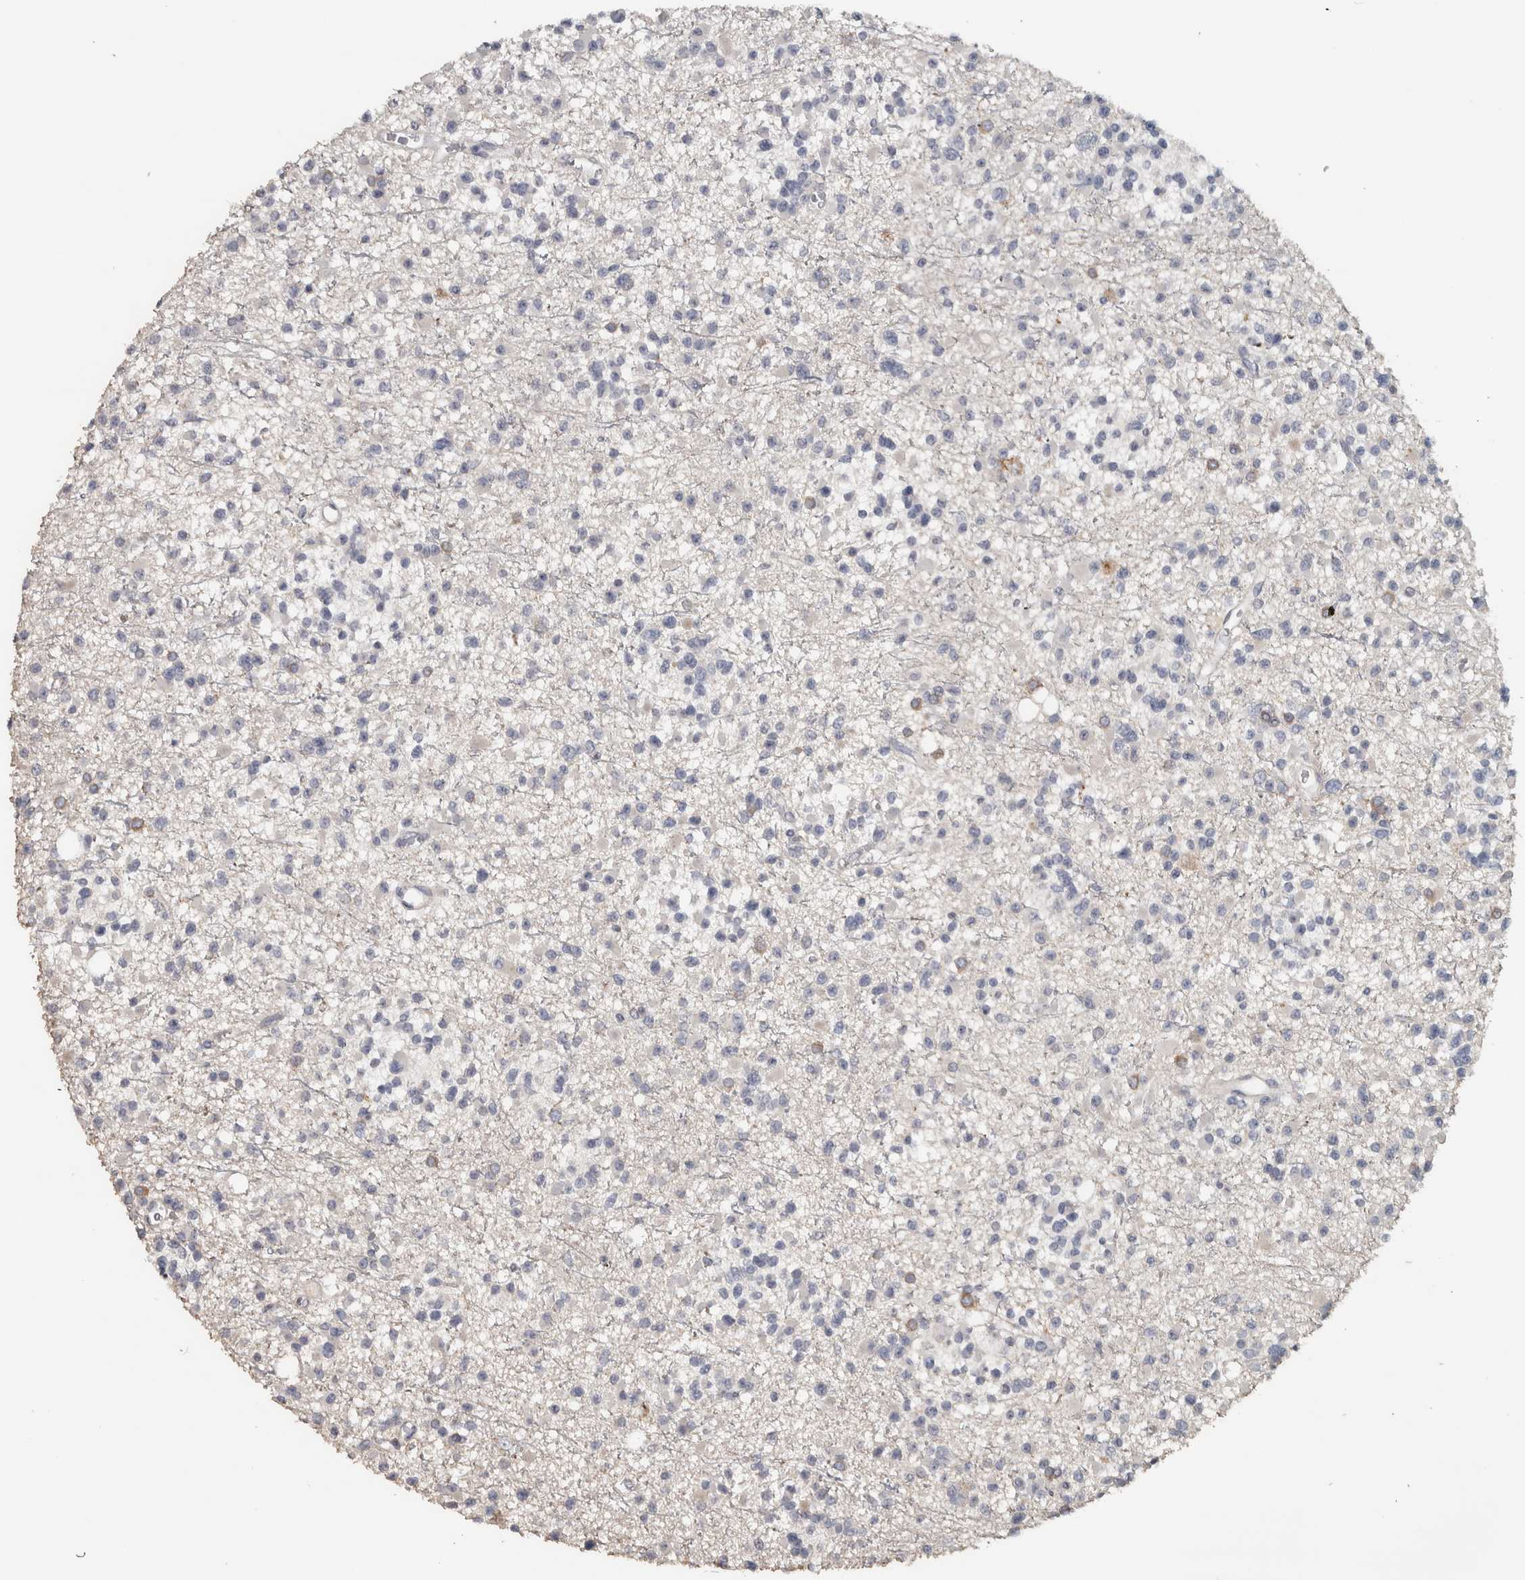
{"staining": {"intensity": "negative", "quantity": "none", "location": "none"}, "tissue": "glioma", "cell_type": "Tumor cells", "image_type": "cancer", "snomed": [{"axis": "morphology", "description": "Glioma, malignant, Low grade"}, {"axis": "topography", "description": "Brain"}], "caption": "An image of glioma stained for a protein demonstrates no brown staining in tumor cells.", "gene": "NECAB1", "patient": {"sex": "female", "age": 22}}